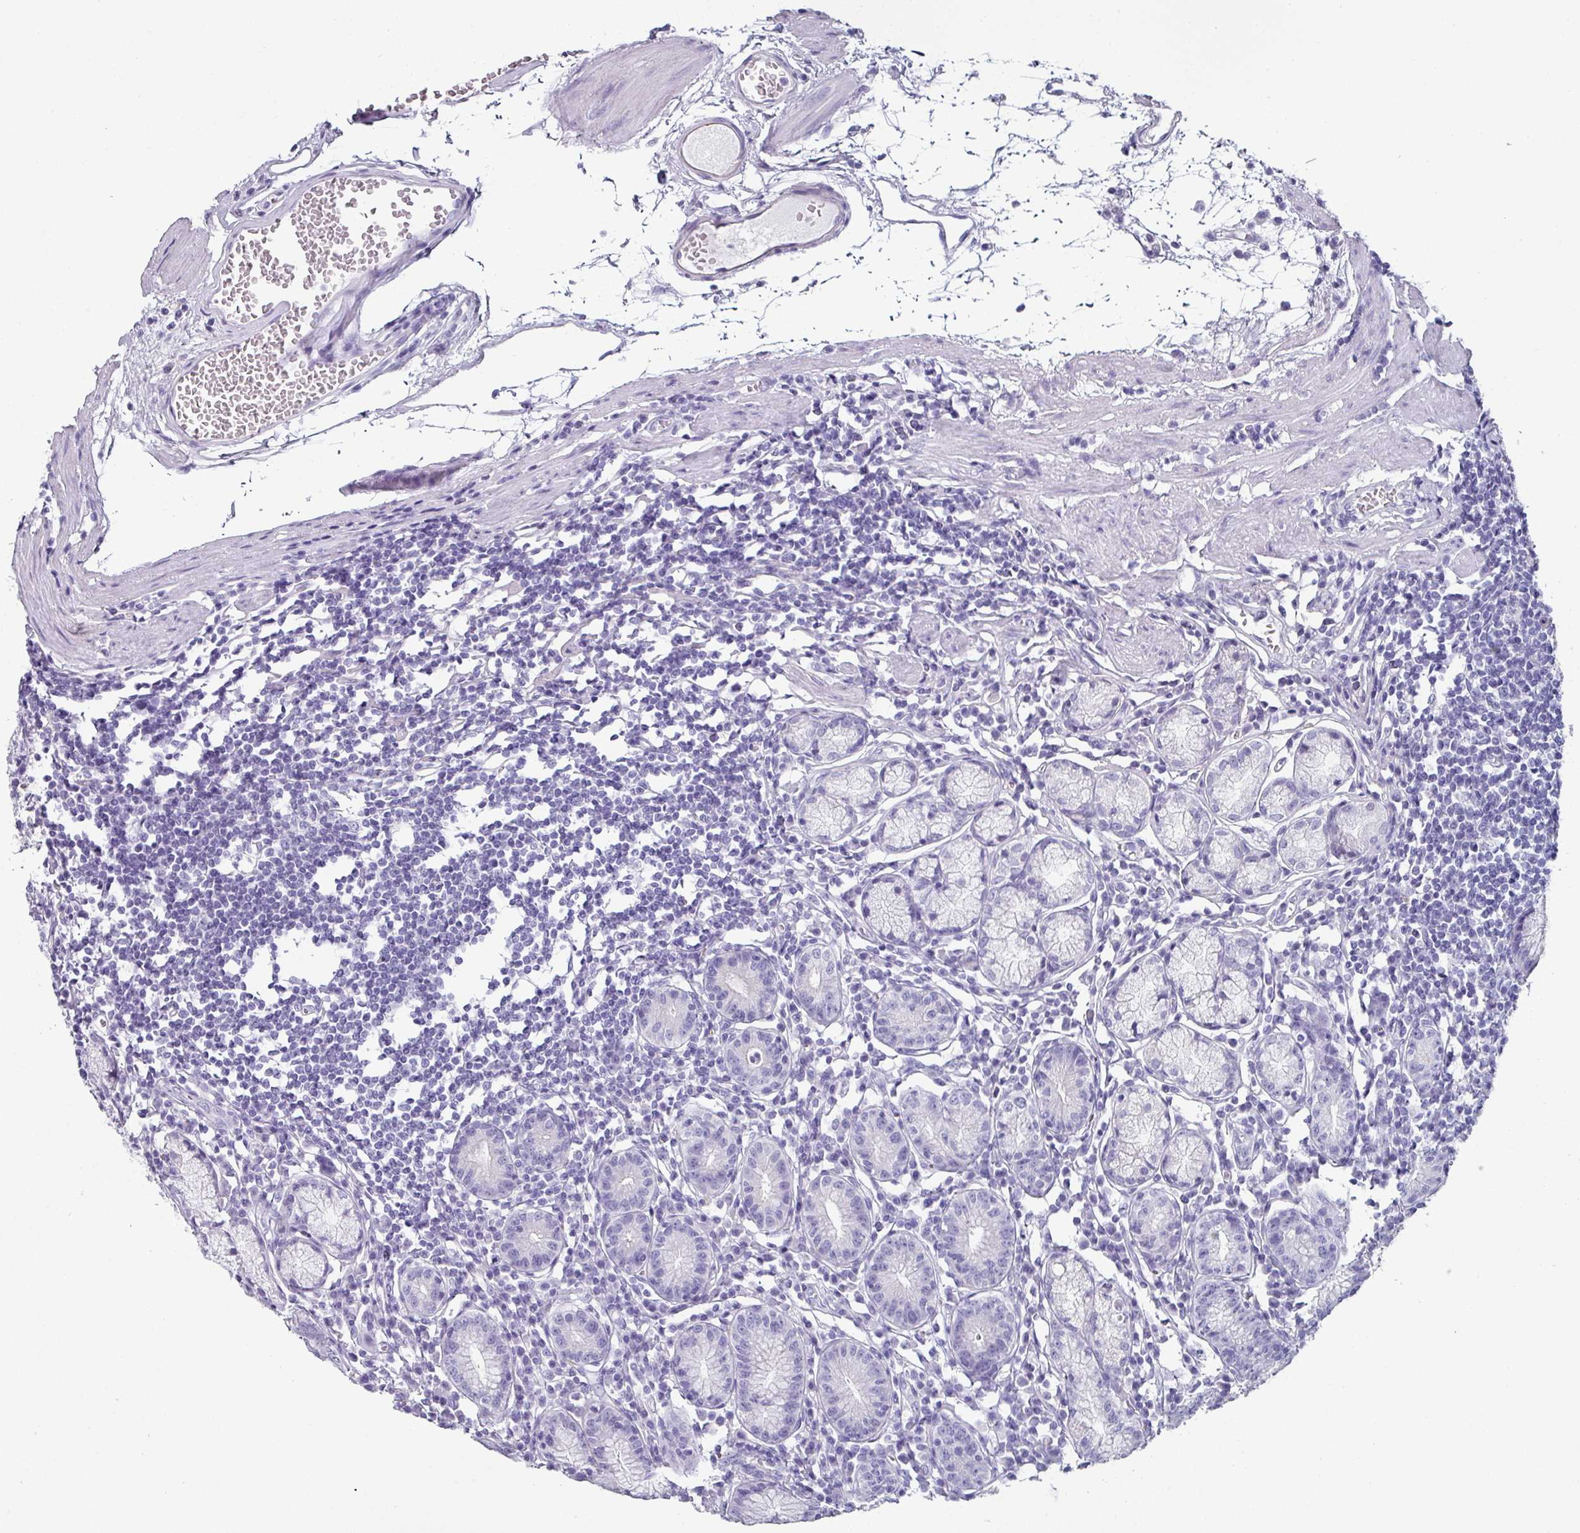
{"staining": {"intensity": "negative", "quantity": "none", "location": "none"}, "tissue": "stomach", "cell_type": "Glandular cells", "image_type": "normal", "snomed": [{"axis": "morphology", "description": "Normal tissue, NOS"}, {"axis": "topography", "description": "Stomach"}], "caption": "IHC image of normal stomach stained for a protein (brown), which displays no staining in glandular cells.", "gene": "SLC17A7", "patient": {"sex": "male", "age": 55}}